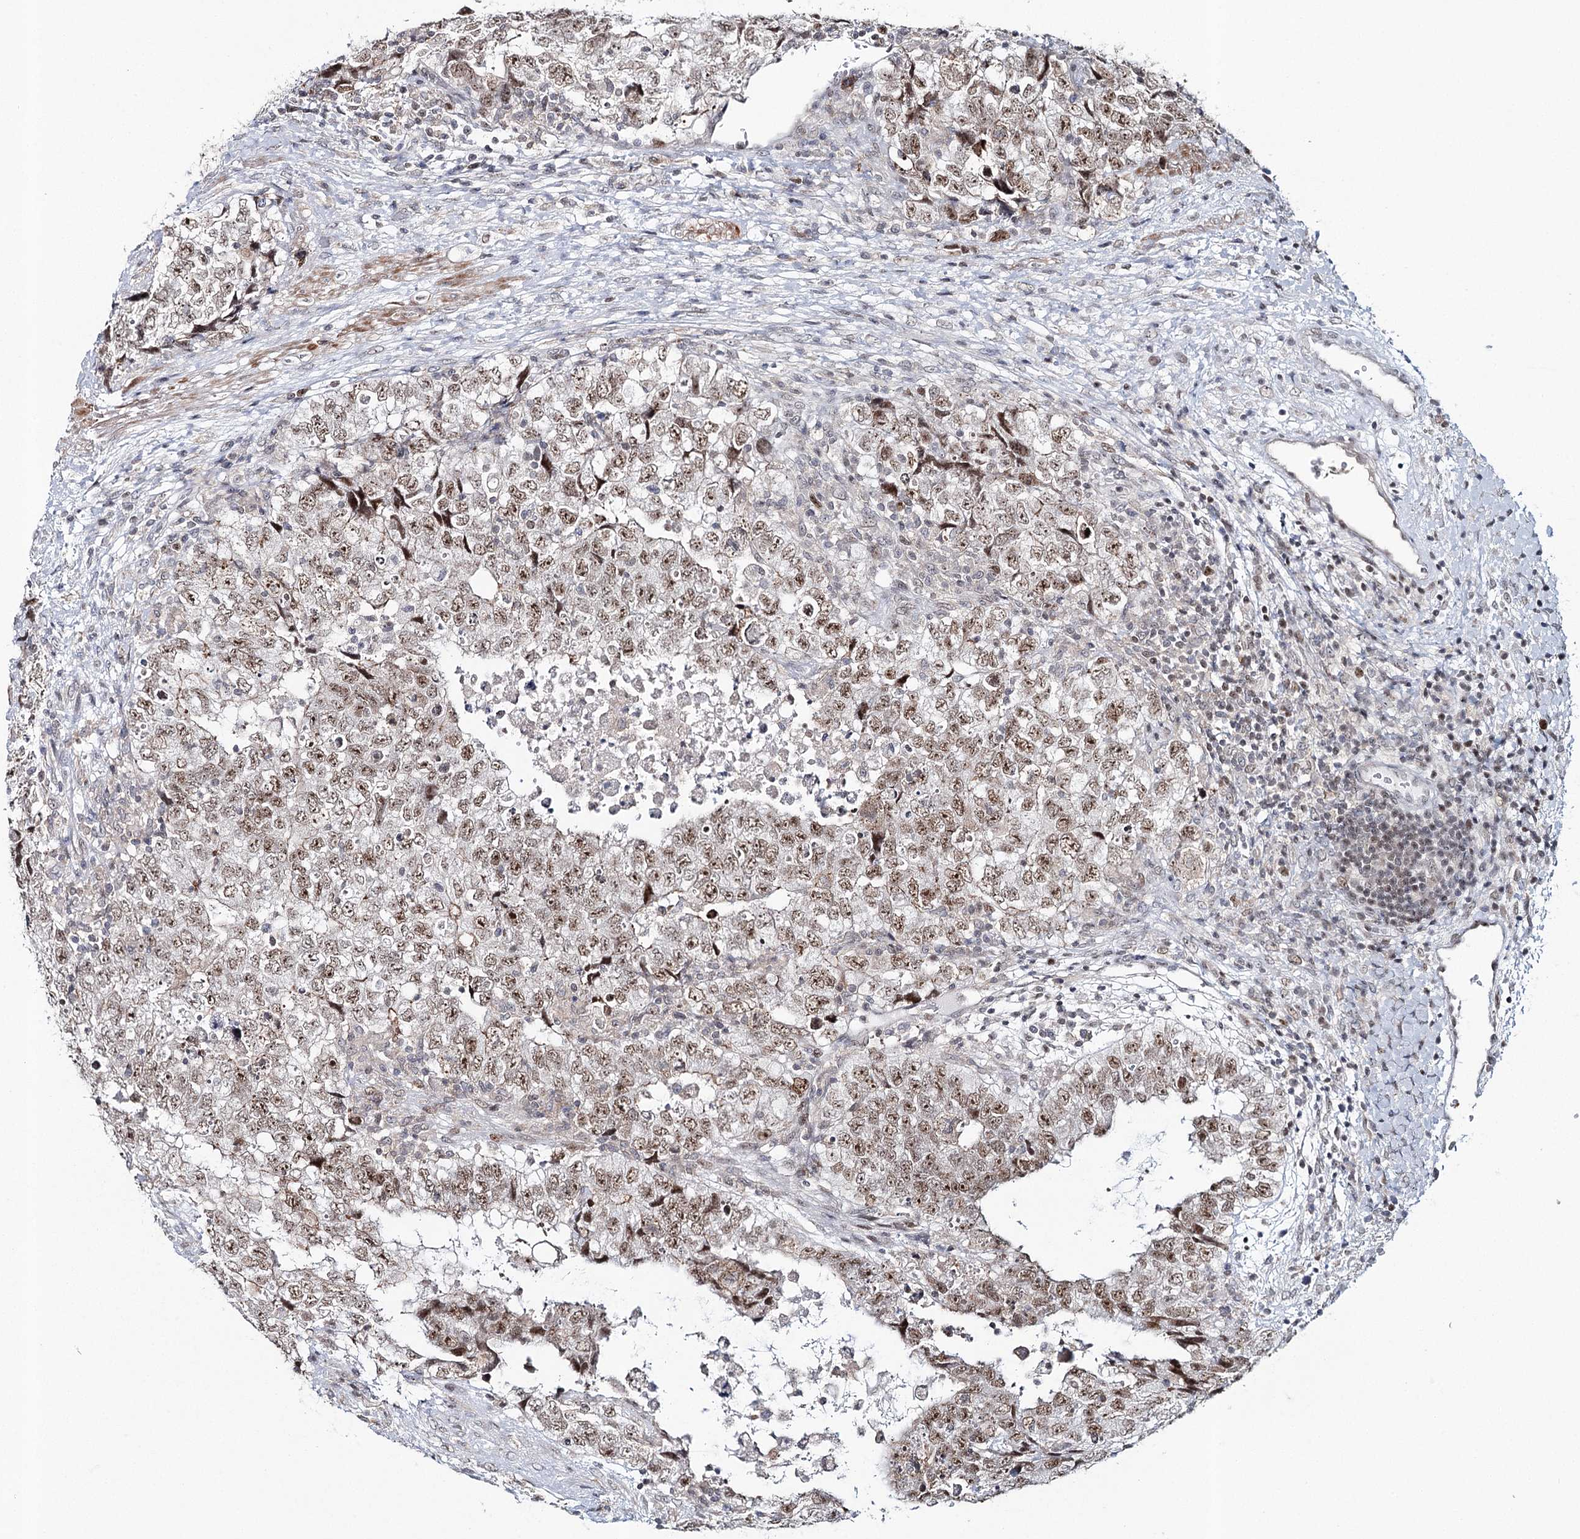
{"staining": {"intensity": "moderate", "quantity": ">75%", "location": "nuclear"}, "tissue": "testis cancer", "cell_type": "Tumor cells", "image_type": "cancer", "snomed": [{"axis": "morphology", "description": "Carcinoma, Embryonal, NOS"}, {"axis": "topography", "description": "Testis"}], "caption": "Testis cancer tissue shows moderate nuclear expression in about >75% of tumor cells", "gene": "ZC3H8", "patient": {"sex": "male", "age": 37}}